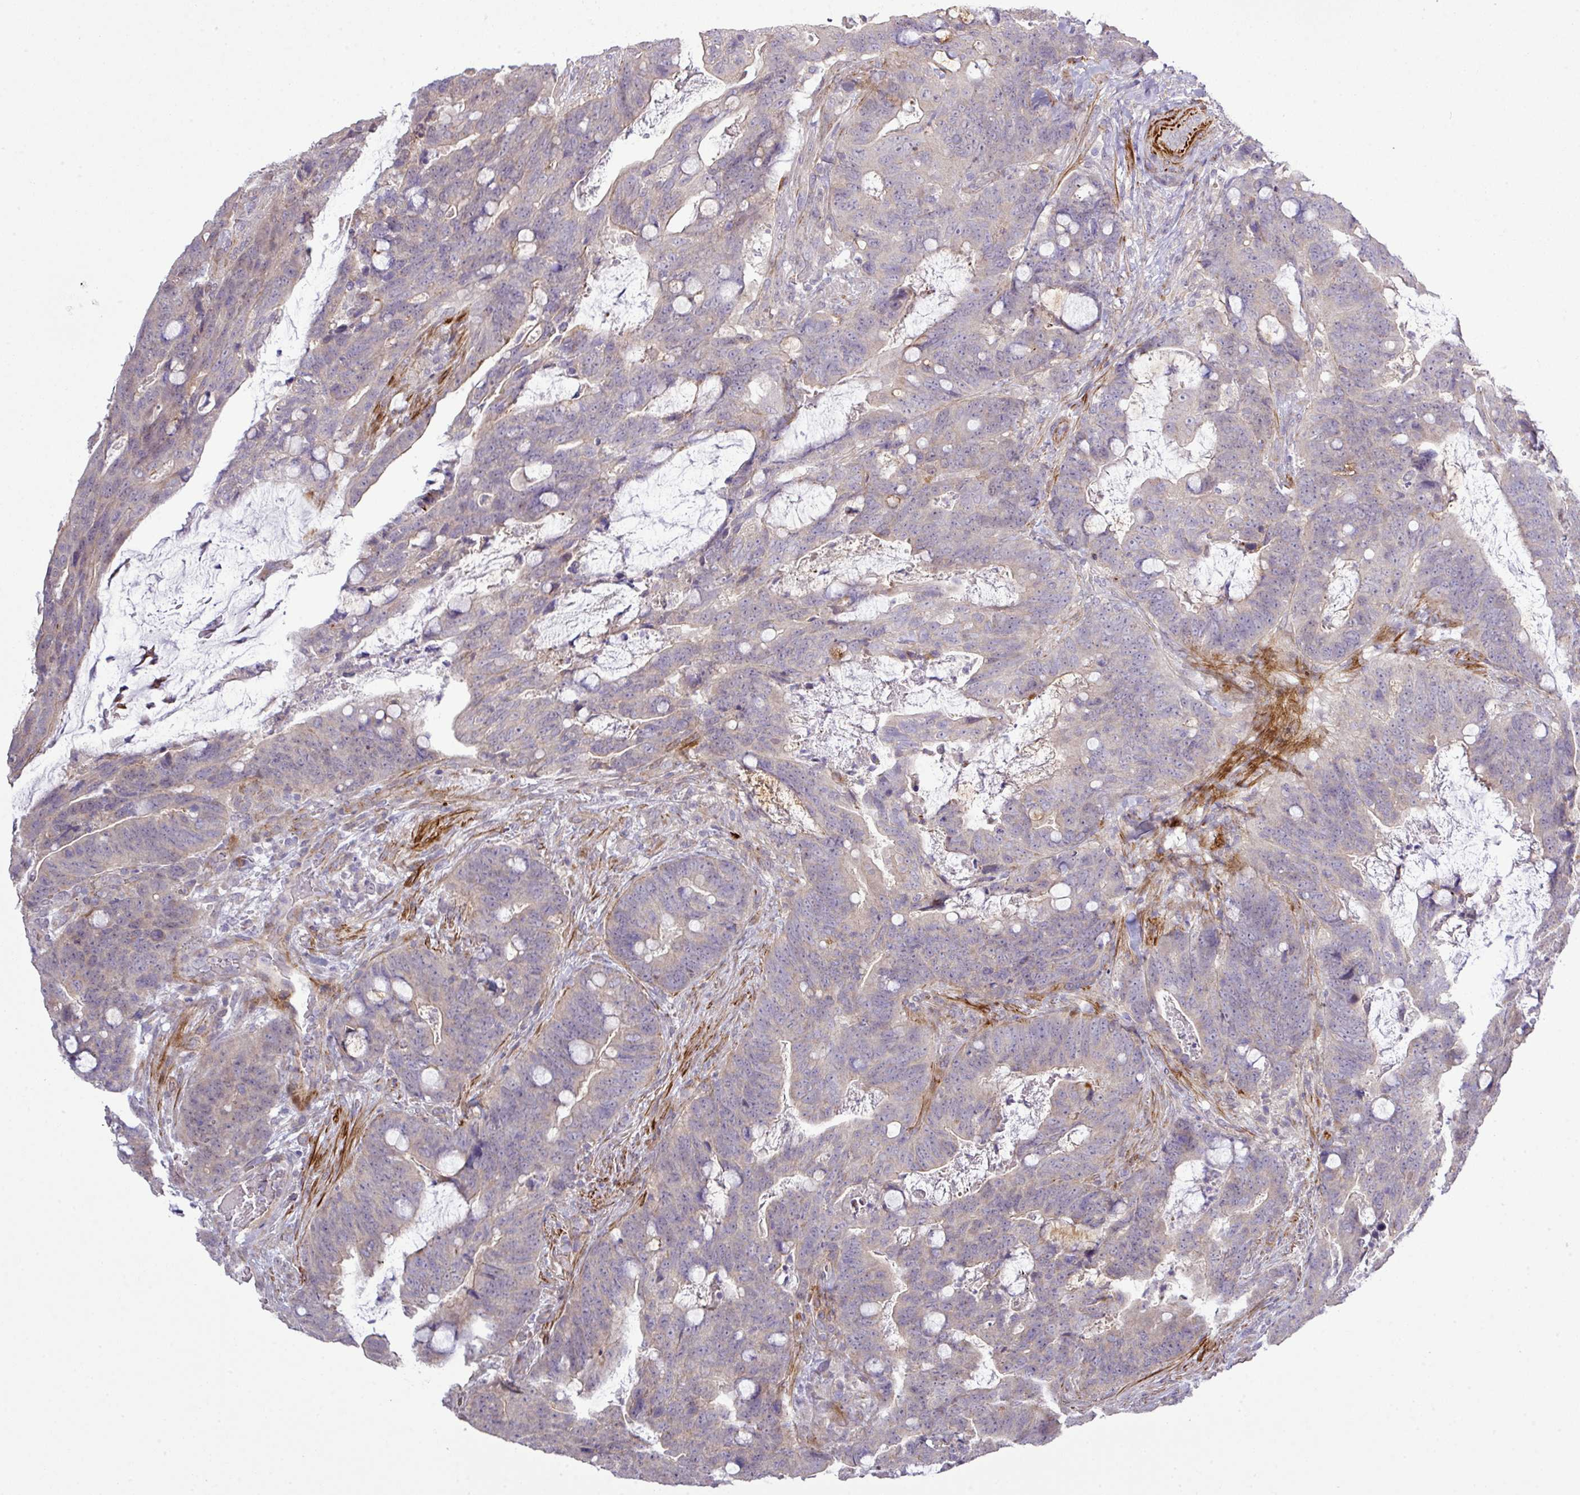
{"staining": {"intensity": "negative", "quantity": "none", "location": "none"}, "tissue": "colorectal cancer", "cell_type": "Tumor cells", "image_type": "cancer", "snomed": [{"axis": "morphology", "description": "Adenocarcinoma, NOS"}, {"axis": "topography", "description": "Colon"}], "caption": "IHC of colorectal cancer (adenocarcinoma) shows no positivity in tumor cells. Nuclei are stained in blue.", "gene": "TPRA1", "patient": {"sex": "female", "age": 82}}